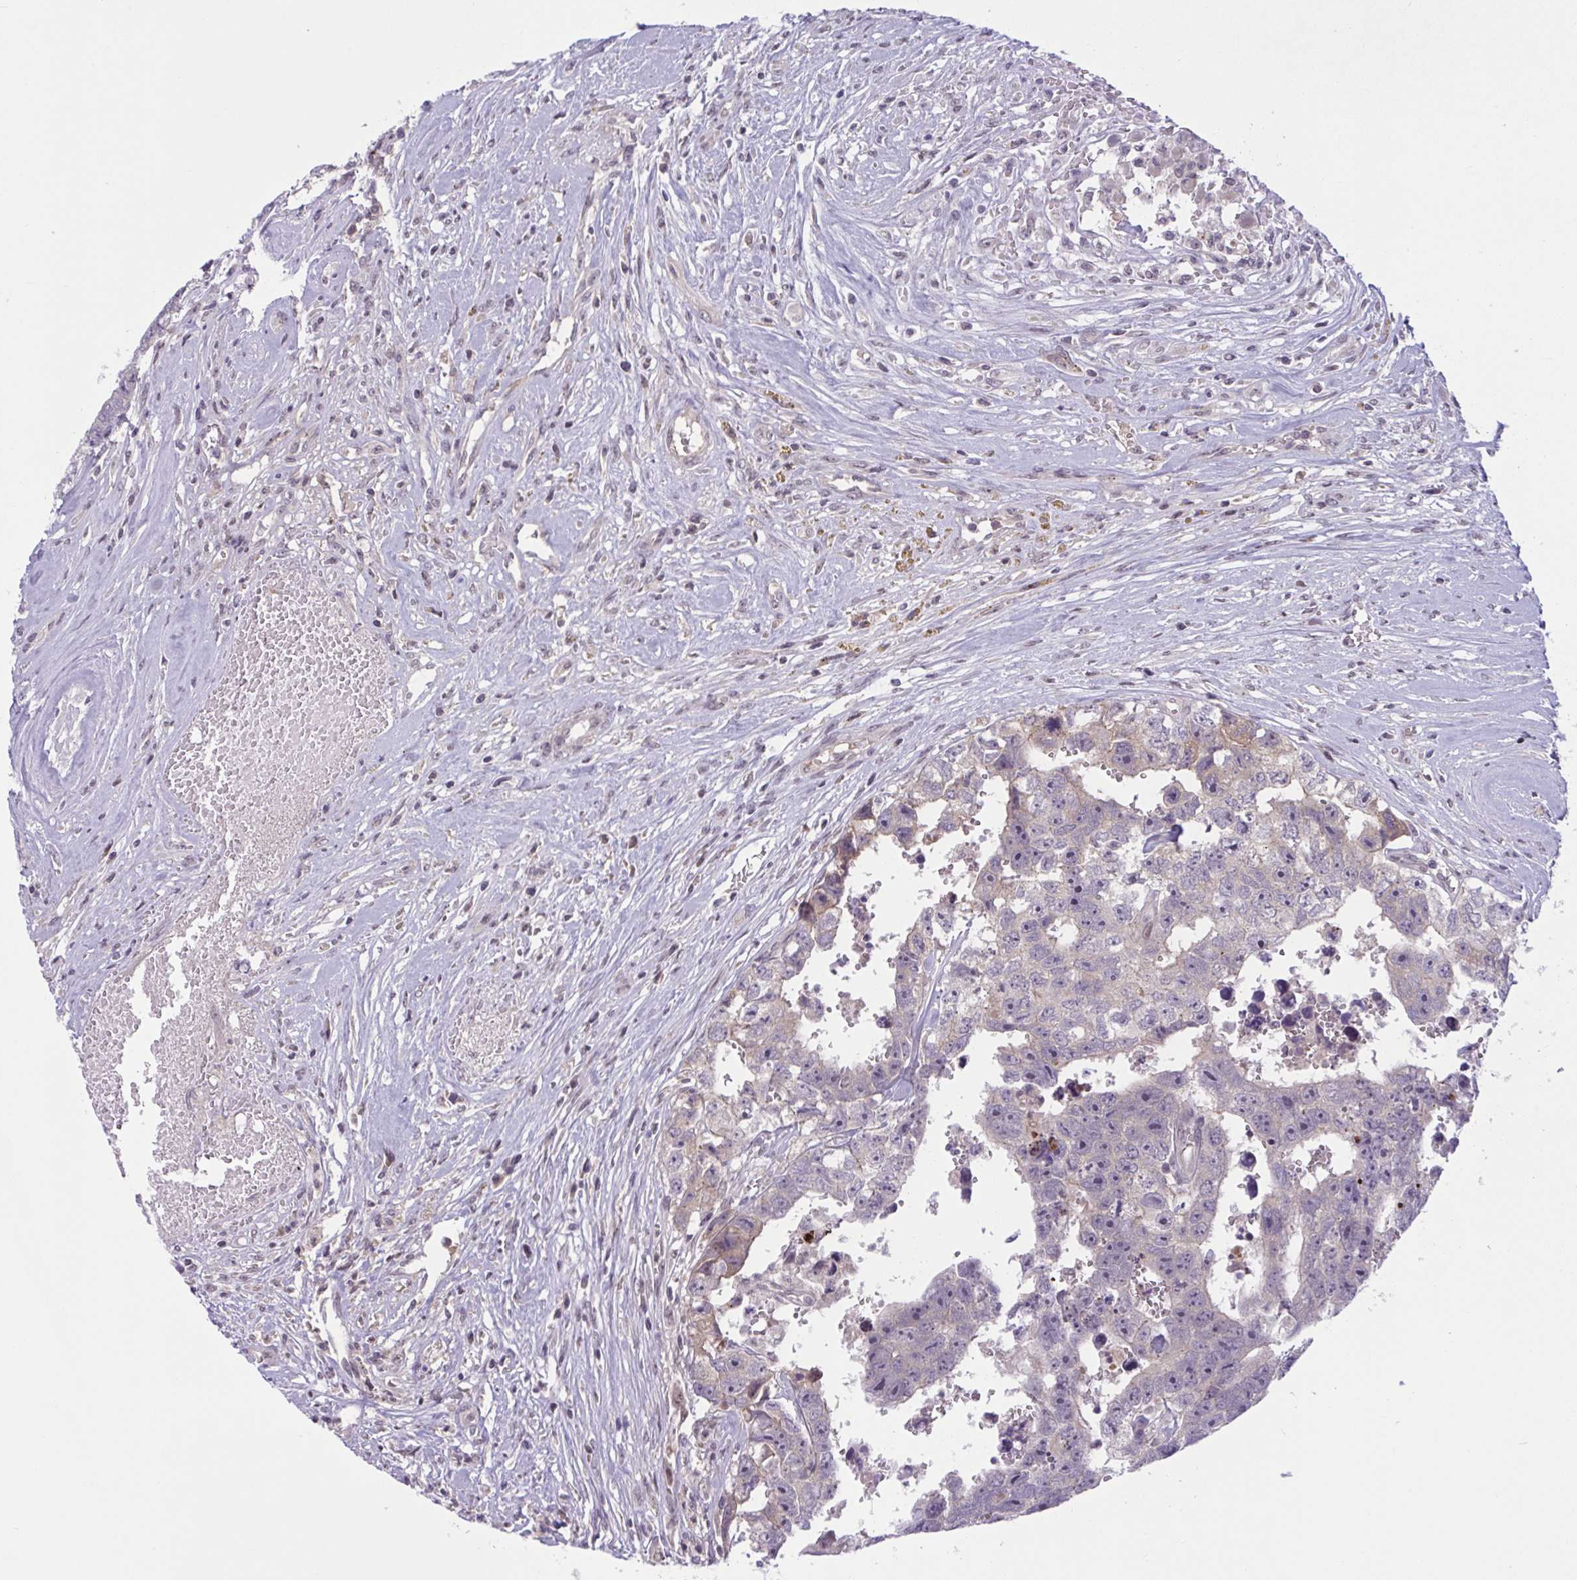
{"staining": {"intensity": "weak", "quantity": "25%-75%", "location": "cytoplasmic/membranous"}, "tissue": "testis cancer", "cell_type": "Tumor cells", "image_type": "cancer", "snomed": [{"axis": "morphology", "description": "Carcinoma, Embryonal, NOS"}, {"axis": "topography", "description": "Testis"}], "caption": "DAB (3,3'-diaminobenzidine) immunohistochemical staining of human embryonal carcinoma (testis) displays weak cytoplasmic/membranous protein positivity in about 25%-75% of tumor cells.", "gene": "TTC7B", "patient": {"sex": "male", "age": 22}}